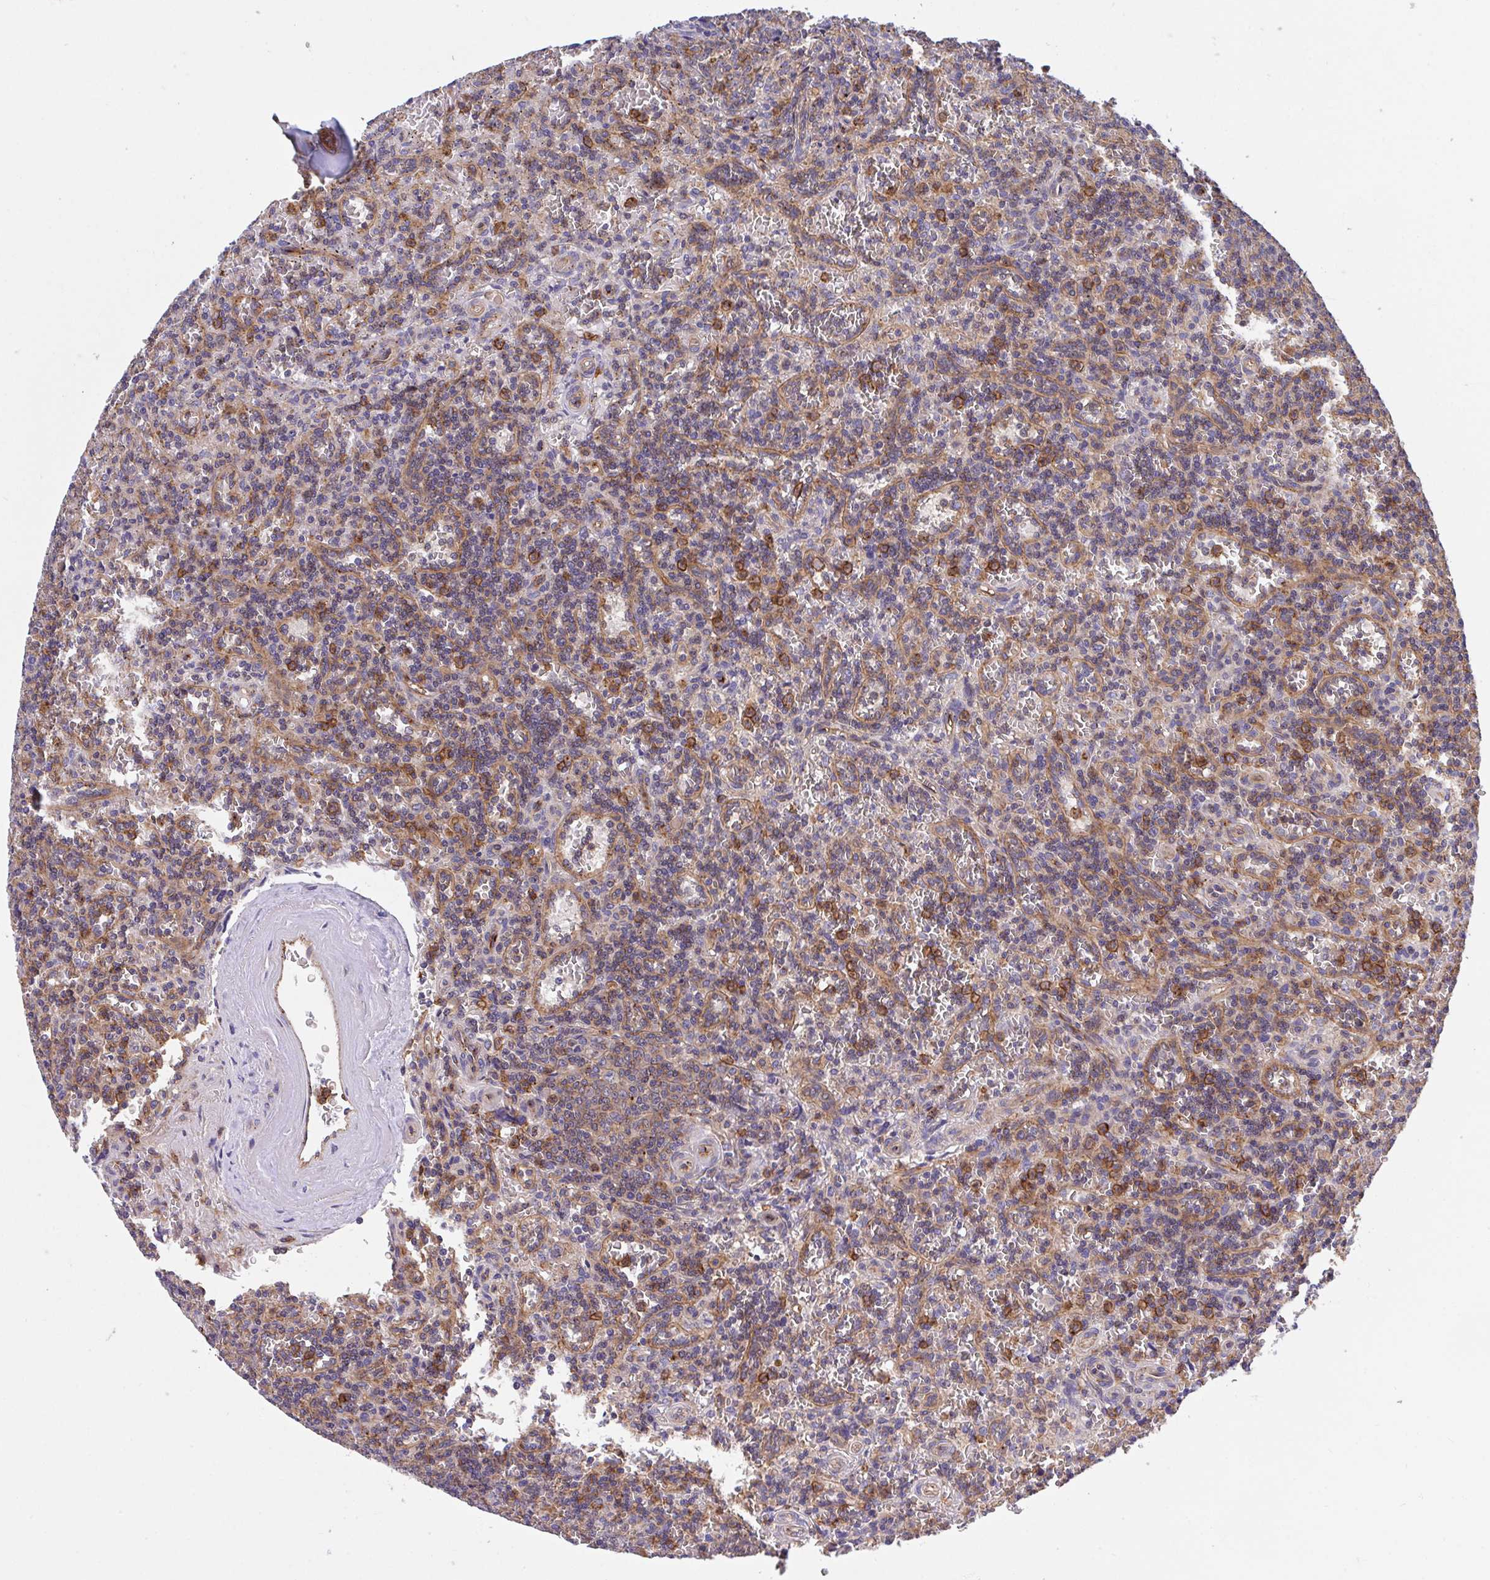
{"staining": {"intensity": "negative", "quantity": "none", "location": "none"}, "tissue": "lymphoma", "cell_type": "Tumor cells", "image_type": "cancer", "snomed": [{"axis": "morphology", "description": "Malignant lymphoma, non-Hodgkin's type, Low grade"}, {"axis": "topography", "description": "Spleen"}], "caption": "A photomicrograph of human lymphoma is negative for staining in tumor cells.", "gene": "C4orf36", "patient": {"sex": "male", "age": 73}}